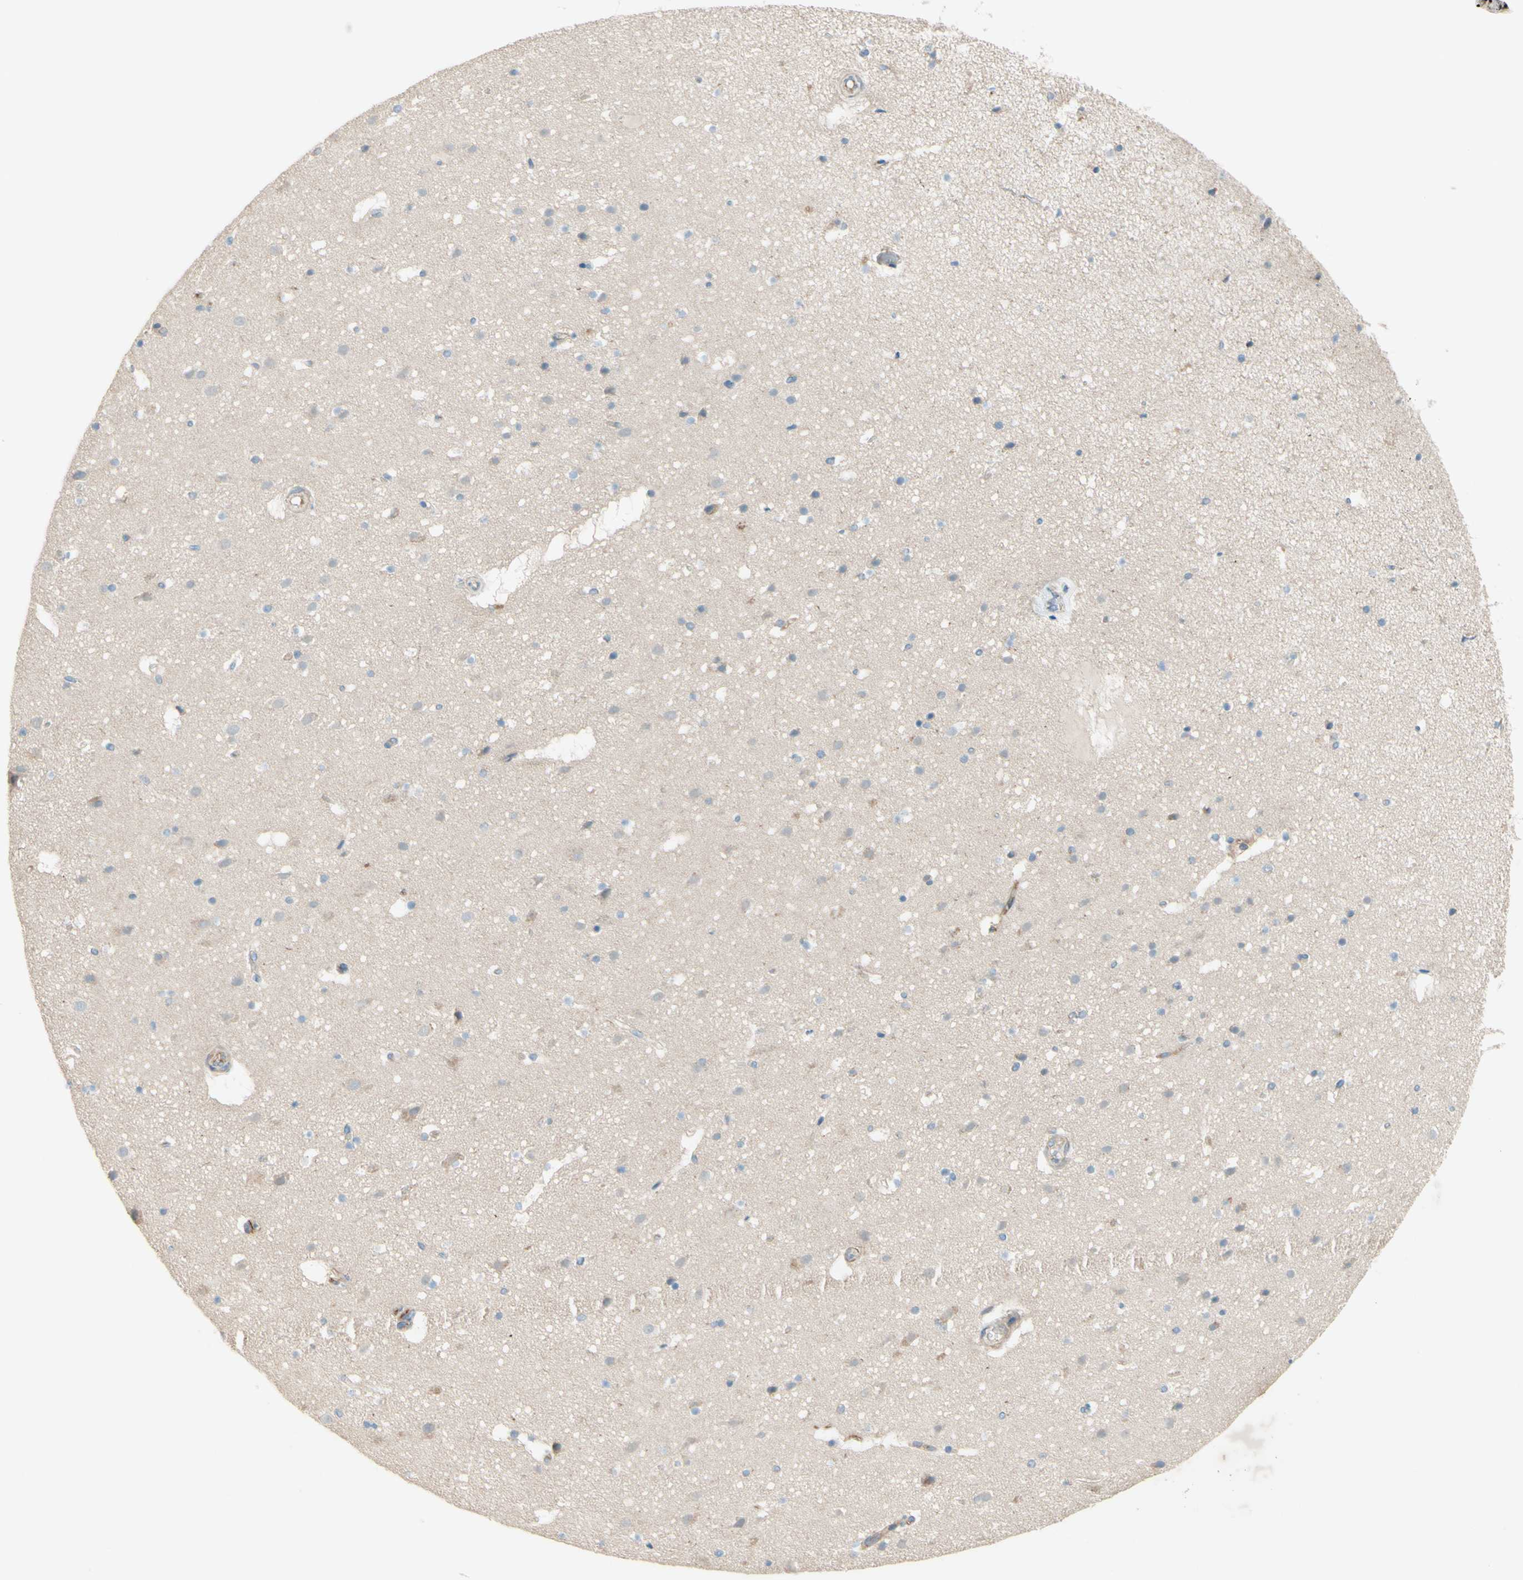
{"staining": {"intensity": "negative", "quantity": "none", "location": "none"}, "tissue": "cerebral cortex", "cell_type": "Endothelial cells", "image_type": "normal", "snomed": [{"axis": "morphology", "description": "Normal tissue, NOS"}, {"axis": "topography", "description": "Cerebral cortex"}], "caption": "Immunohistochemistry (IHC) of unremarkable human cerebral cortex reveals no expression in endothelial cells.", "gene": "IL2", "patient": {"sex": "male", "age": 45}}